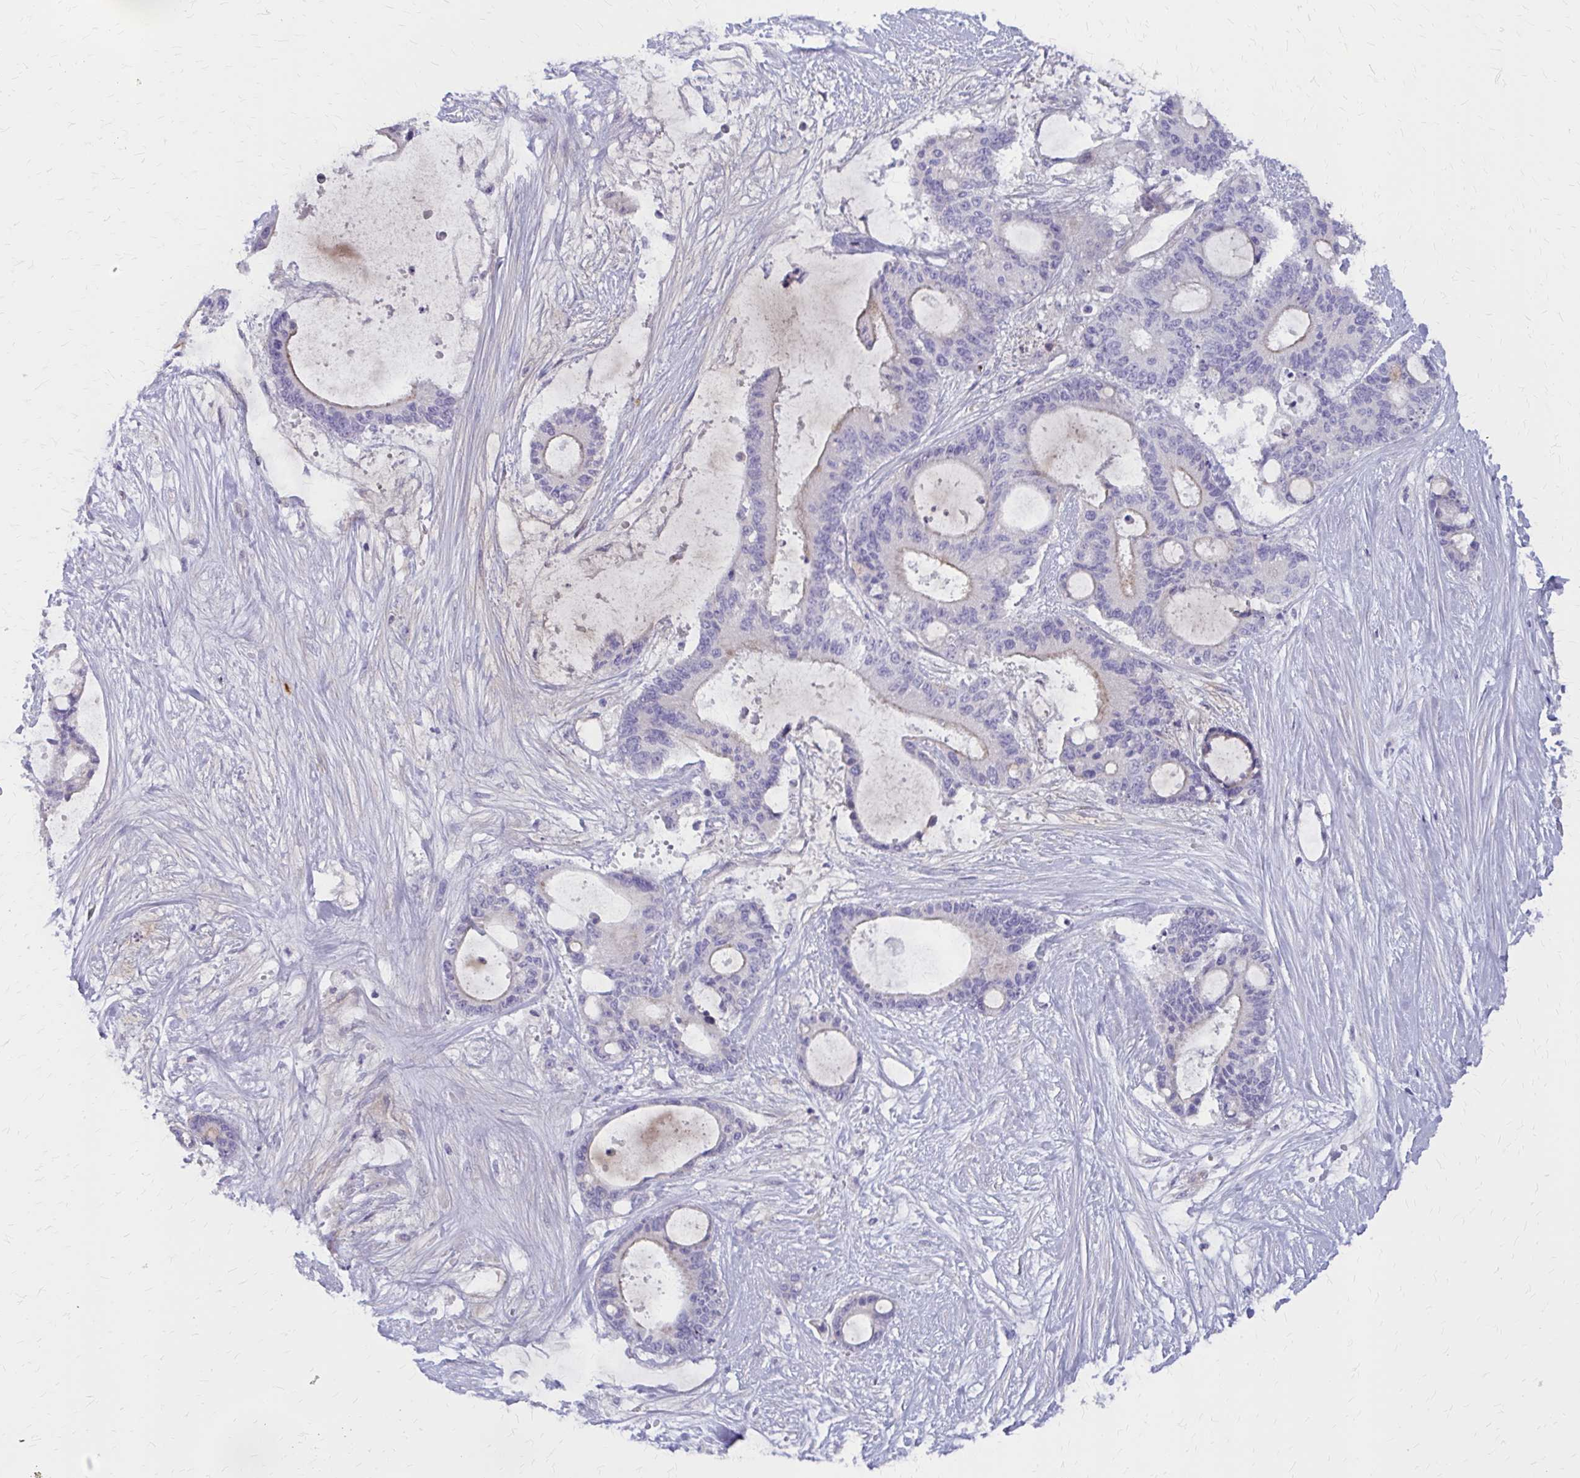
{"staining": {"intensity": "negative", "quantity": "none", "location": "none"}, "tissue": "liver cancer", "cell_type": "Tumor cells", "image_type": "cancer", "snomed": [{"axis": "morphology", "description": "Normal tissue, NOS"}, {"axis": "morphology", "description": "Cholangiocarcinoma"}, {"axis": "topography", "description": "Liver"}, {"axis": "topography", "description": "Peripheral nerve tissue"}], "caption": "This is an IHC micrograph of liver cancer. There is no expression in tumor cells.", "gene": "GLYATL2", "patient": {"sex": "female", "age": 73}}